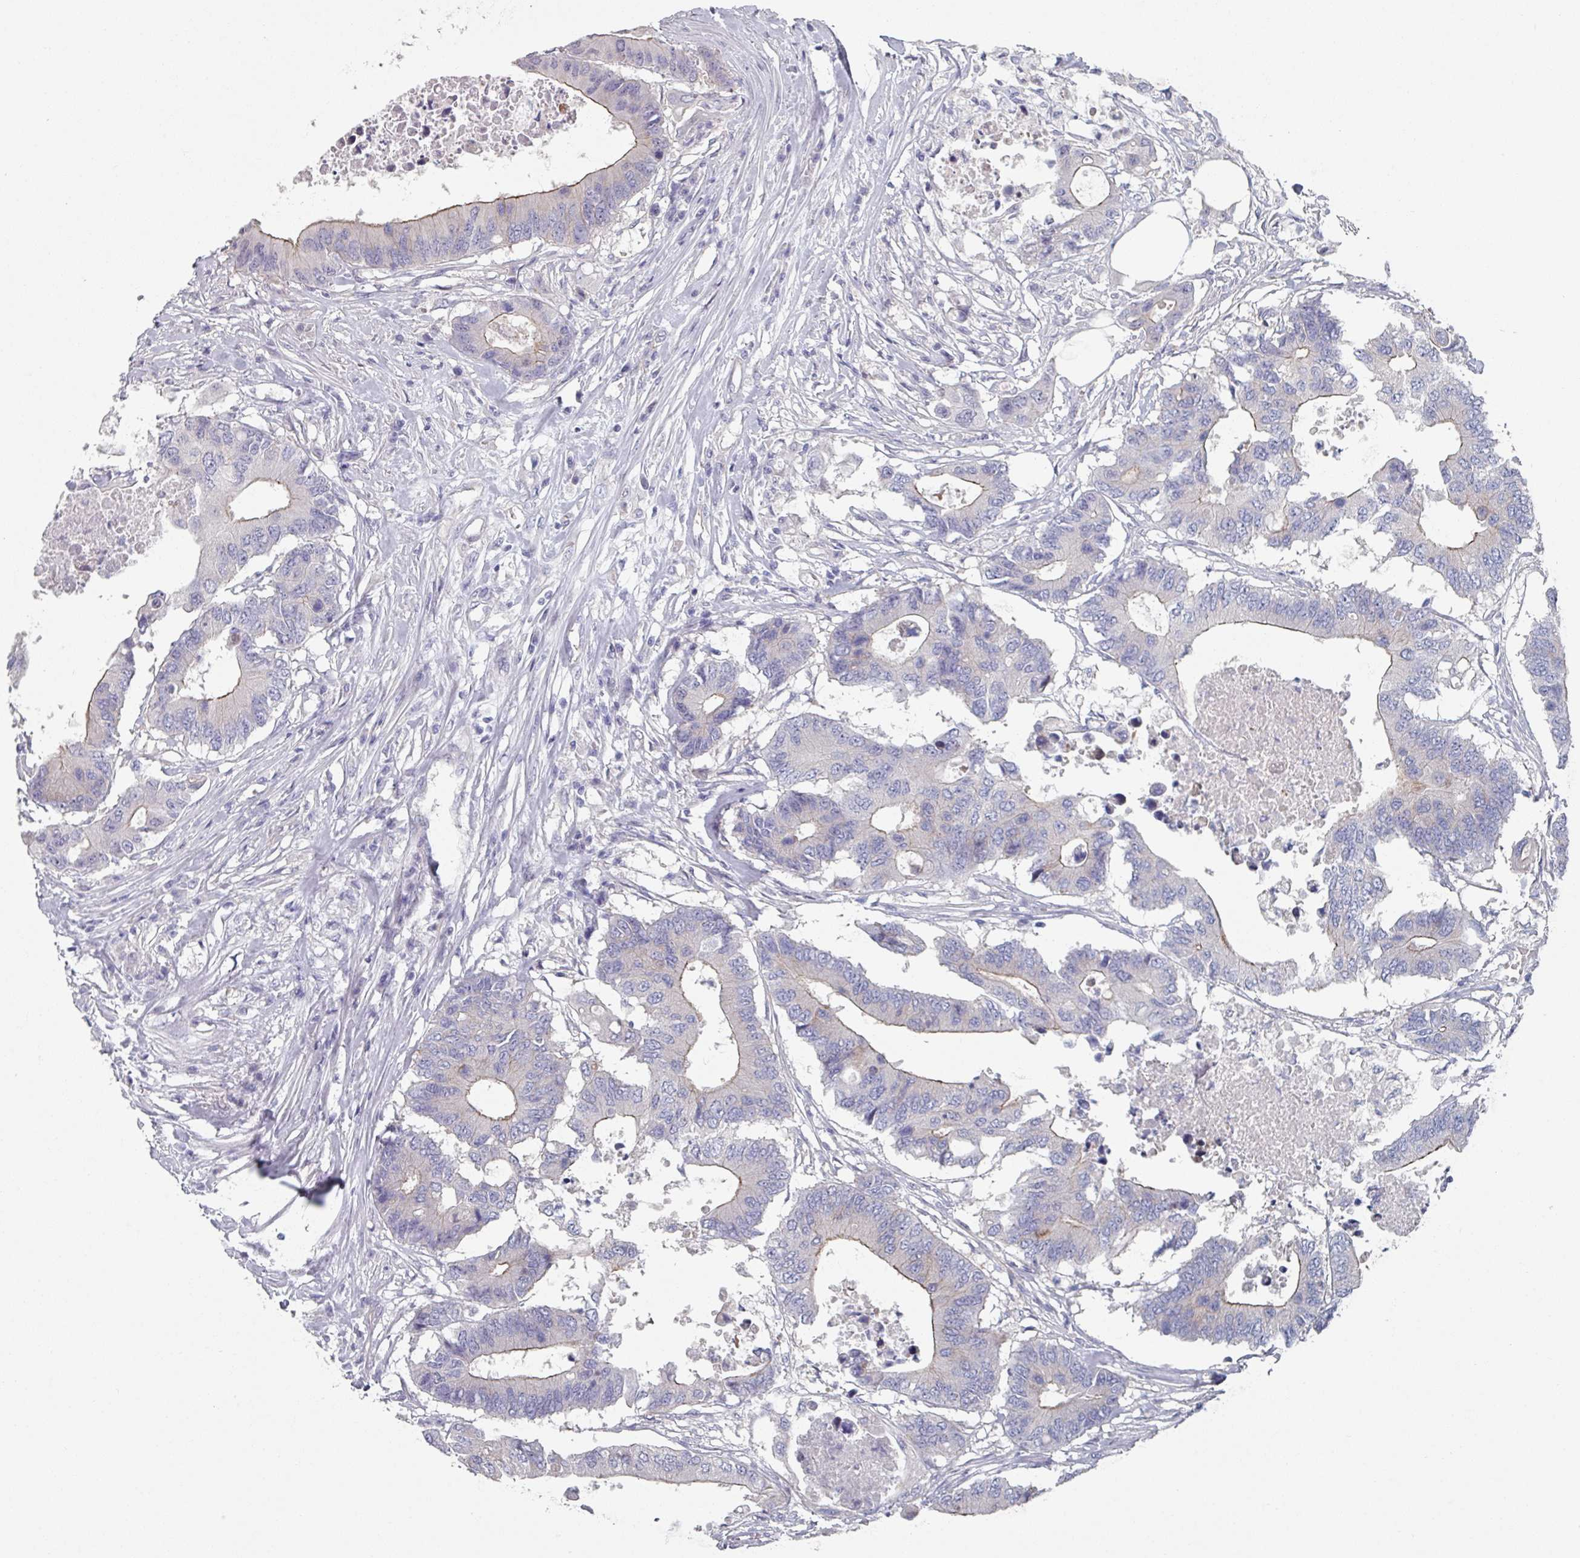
{"staining": {"intensity": "weak", "quantity": "25%-75%", "location": "cytoplasmic/membranous"}, "tissue": "colorectal cancer", "cell_type": "Tumor cells", "image_type": "cancer", "snomed": [{"axis": "morphology", "description": "Adenocarcinoma, NOS"}, {"axis": "topography", "description": "Colon"}], "caption": "Immunohistochemical staining of human colorectal cancer displays low levels of weak cytoplasmic/membranous protein expression in approximately 25%-75% of tumor cells.", "gene": "EFL1", "patient": {"sex": "male", "age": 71}}